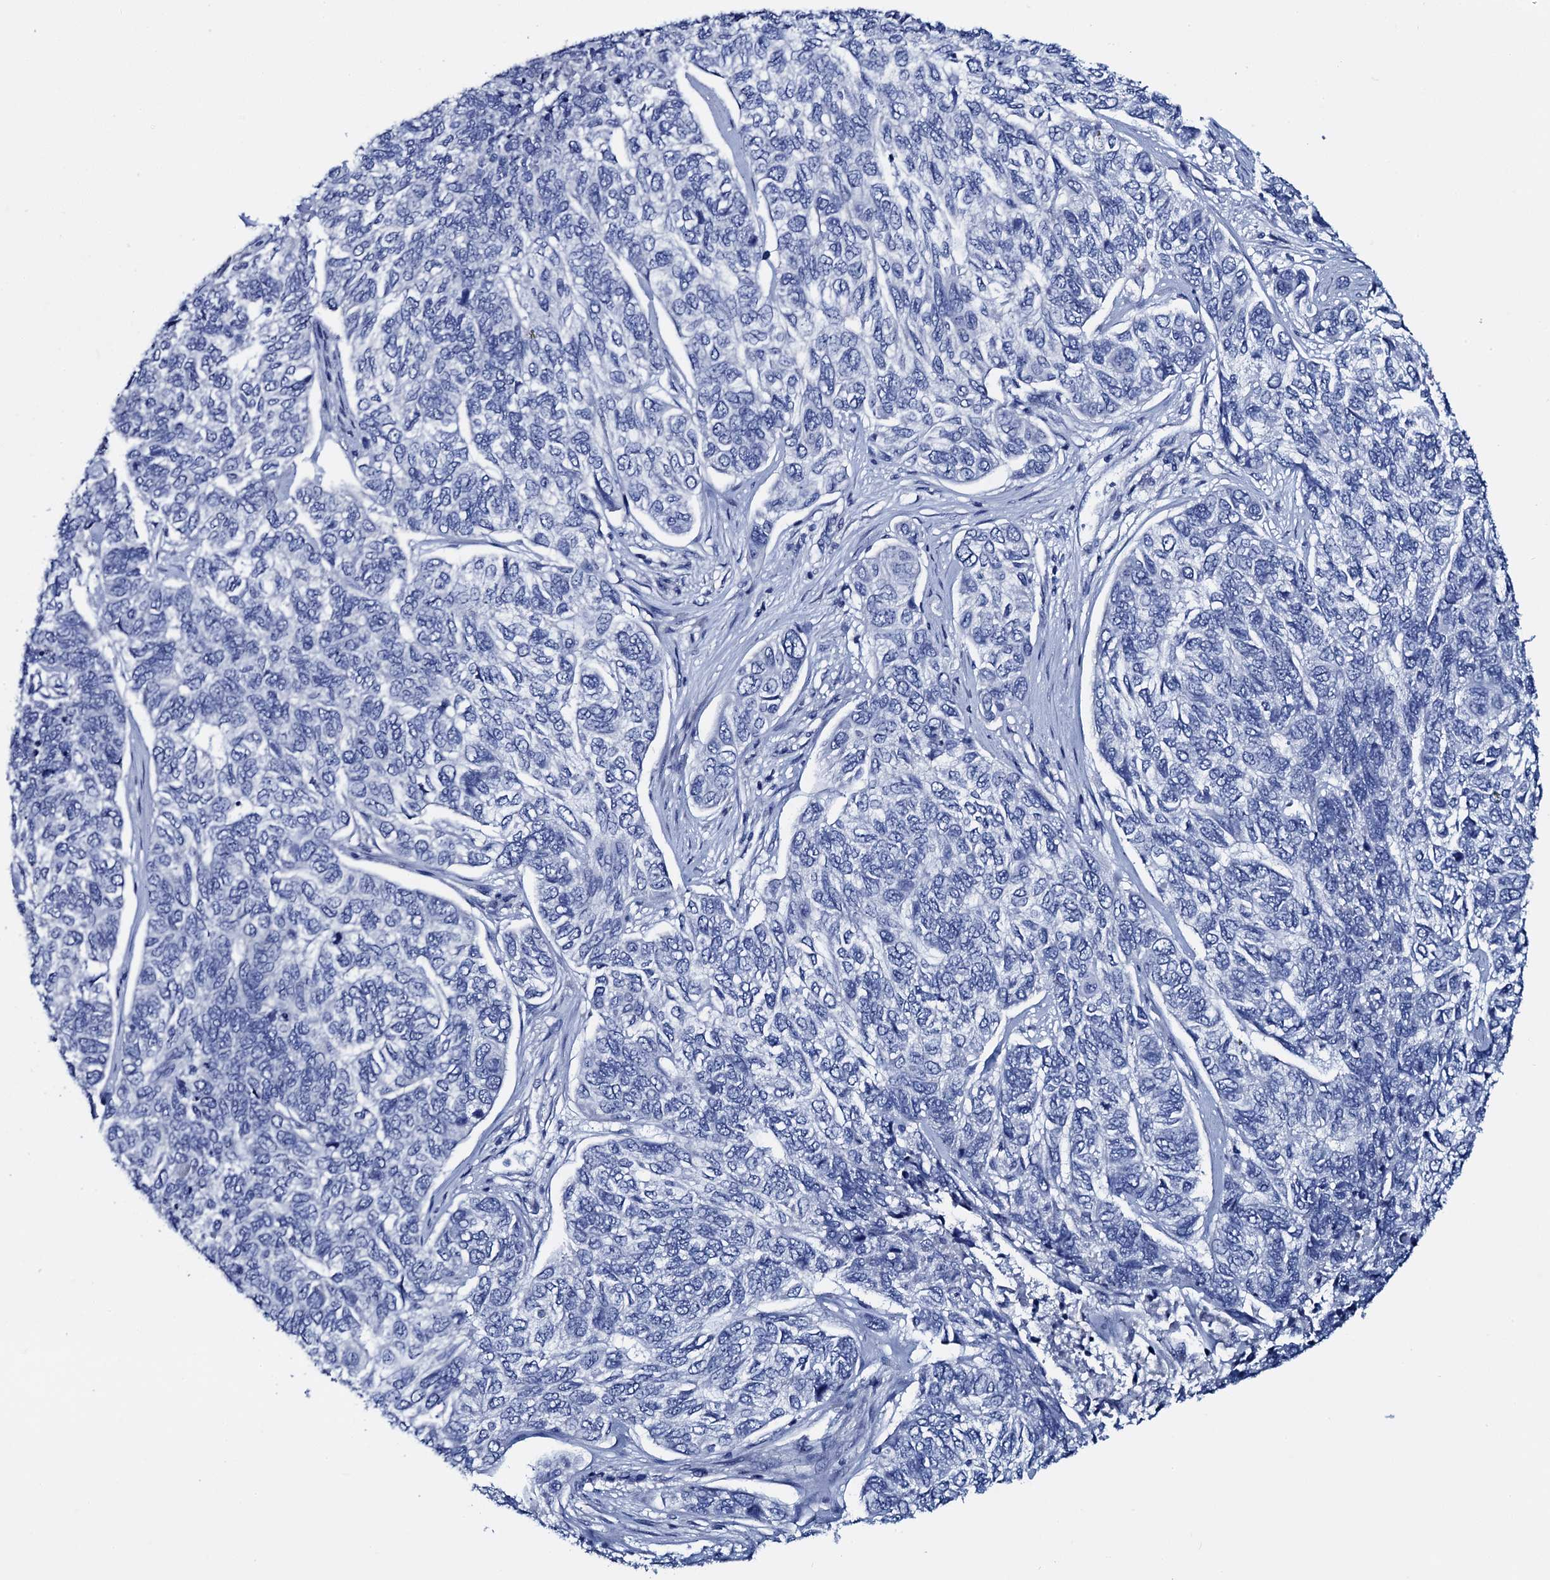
{"staining": {"intensity": "negative", "quantity": "none", "location": "none"}, "tissue": "skin cancer", "cell_type": "Tumor cells", "image_type": "cancer", "snomed": [{"axis": "morphology", "description": "Basal cell carcinoma"}, {"axis": "topography", "description": "Skin"}], "caption": "The histopathology image demonstrates no staining of tumor cells in skin basal cell carcinoma.", "gene": "GYS2", "patient": {"sex": "female", "age": 65}}